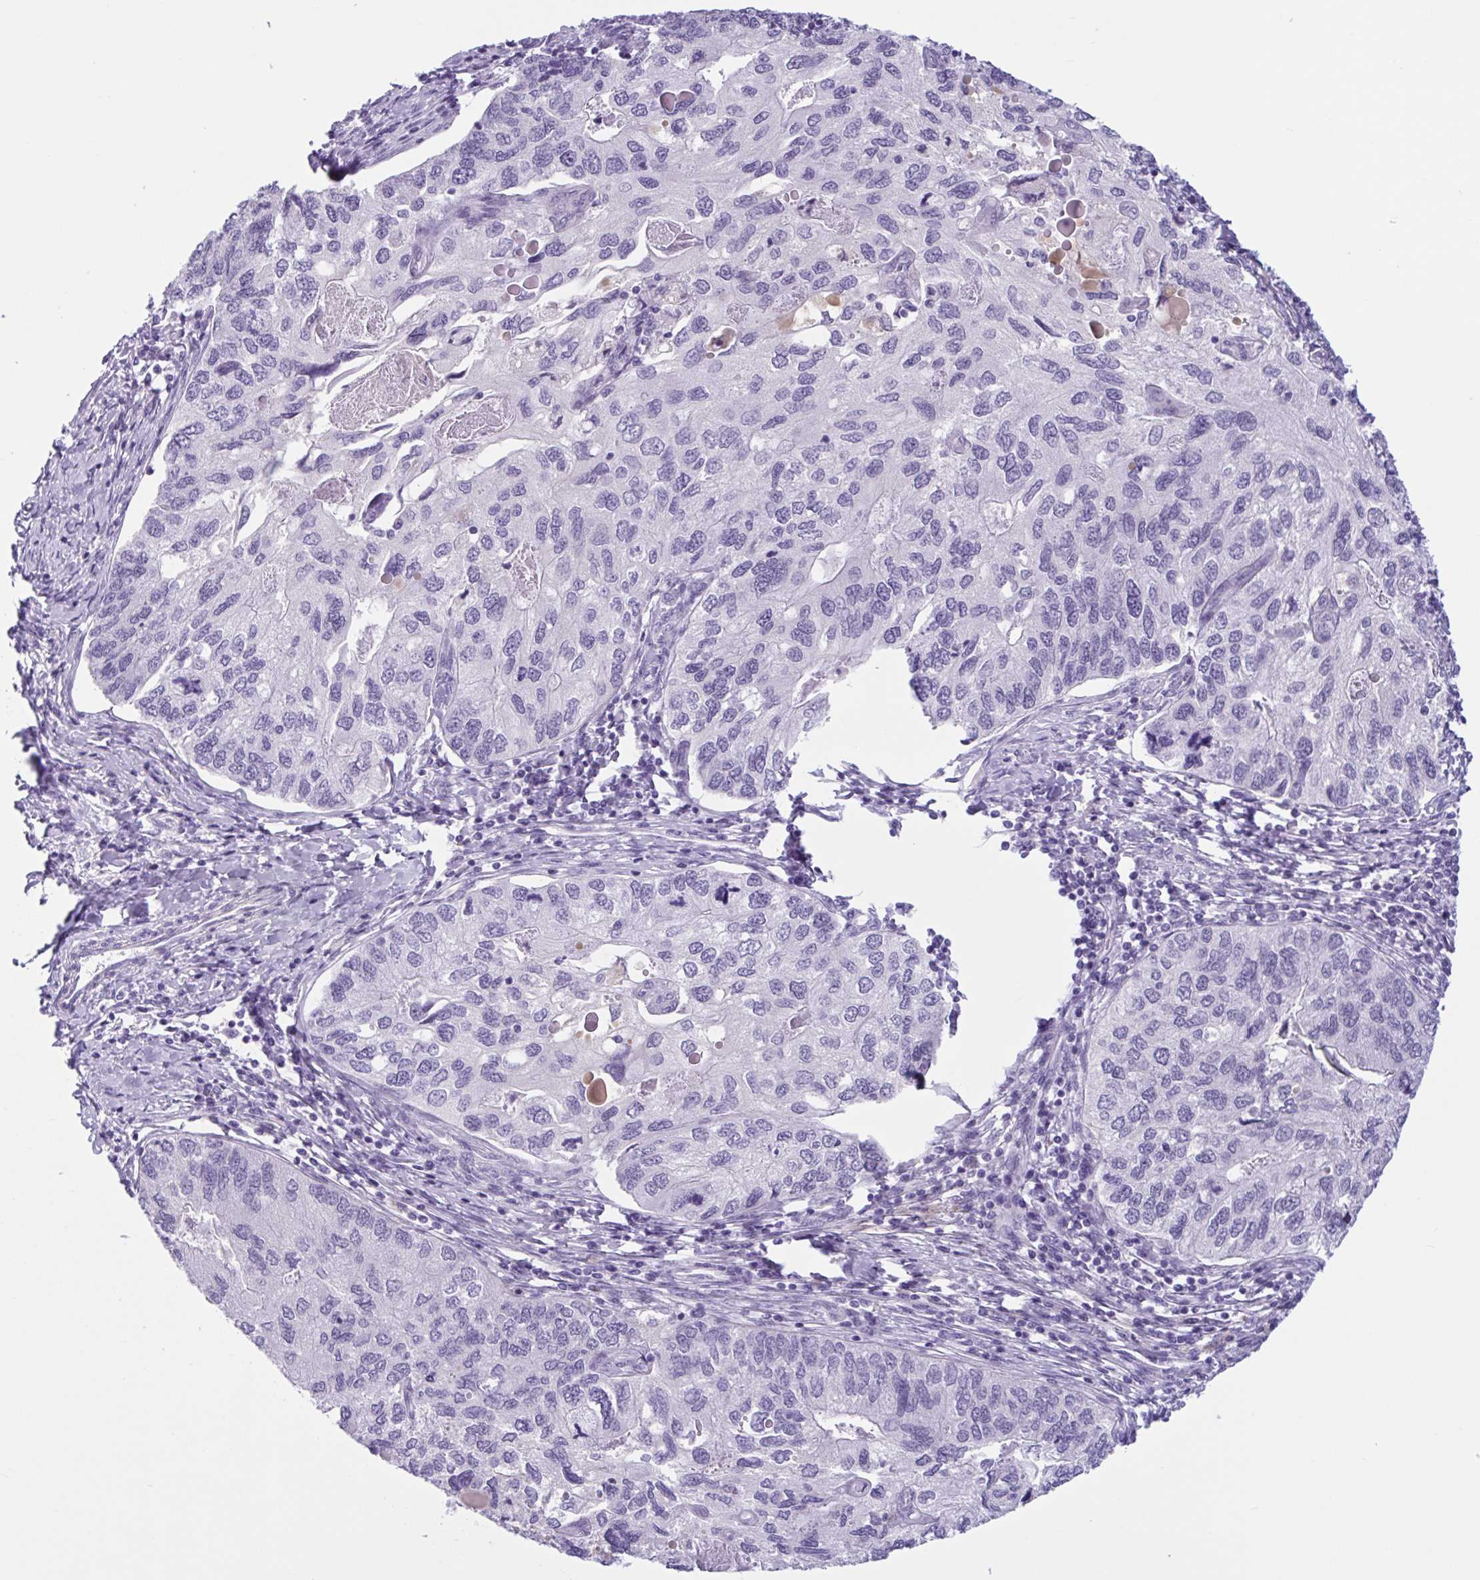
{"staining": {"intensity": "negative", "quantity": "none", "location": "none"}, "tissue": "endometrial cancer", "cell_type": "Tumor cells", "image_type": "cancer", "snomed": [{"axis": "morphology", "description": "Carcinoma, NOS"}, {"axis": "topography", "description": "Uterus"}], "caption": "IHC histopathology image of neoplastic tissue: endometrial carcinoma stained with DAB (3,3'-diaminobenzidine) shows no significant protein expression in tumor cells.", "gene": "WNT9B", "patient": {"sex": "female", "age": 76}}